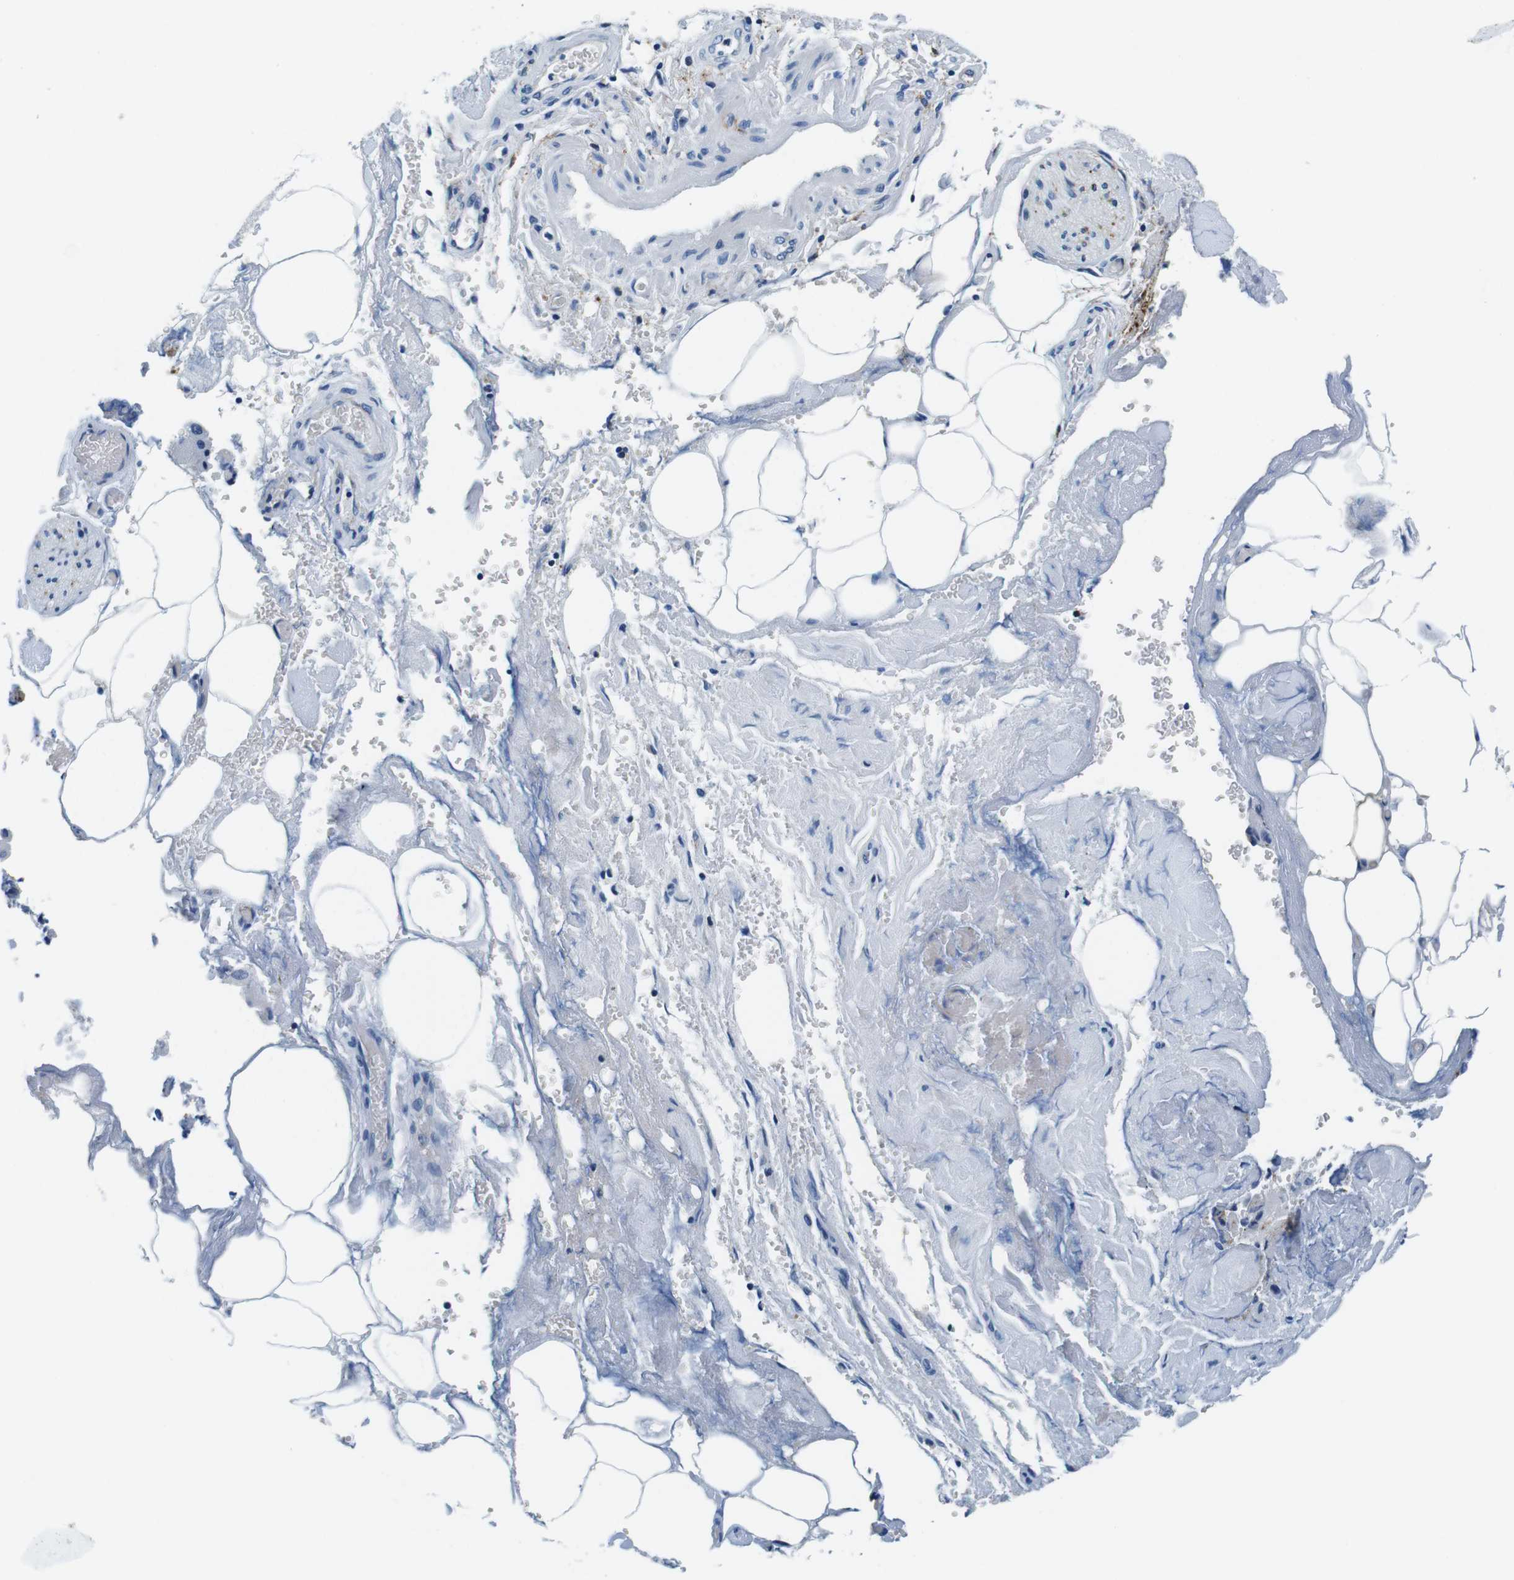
{"staining": {"intensity": "negative", "quantity": "none", "location": "none"}, "tissue": "adipose tissue", "cell_type": "Adipocytes", "image_type": "normal", "snomed": [{"axis": "morphology", "description": "Normal tissue, NOS"}, {"axis": "morphology", "description": "Cholangiocarcinoma"}, {"axis": "topography", "description": "Liver"}, {"axis": "topography", "description": "Peripheral nerve tissue"}], "caption": "The micrograph shows no significant expression in adipocytes of adipose tissue. The staining was performed using DAB (3,3'-diaminobenzidine) to visualize the protein expression in brown, while the nuclei were stained in blue with hematoxylin (Magnification: 20x).", "gene": "HLA", "patient": {"sex": "male", "age": 50}}